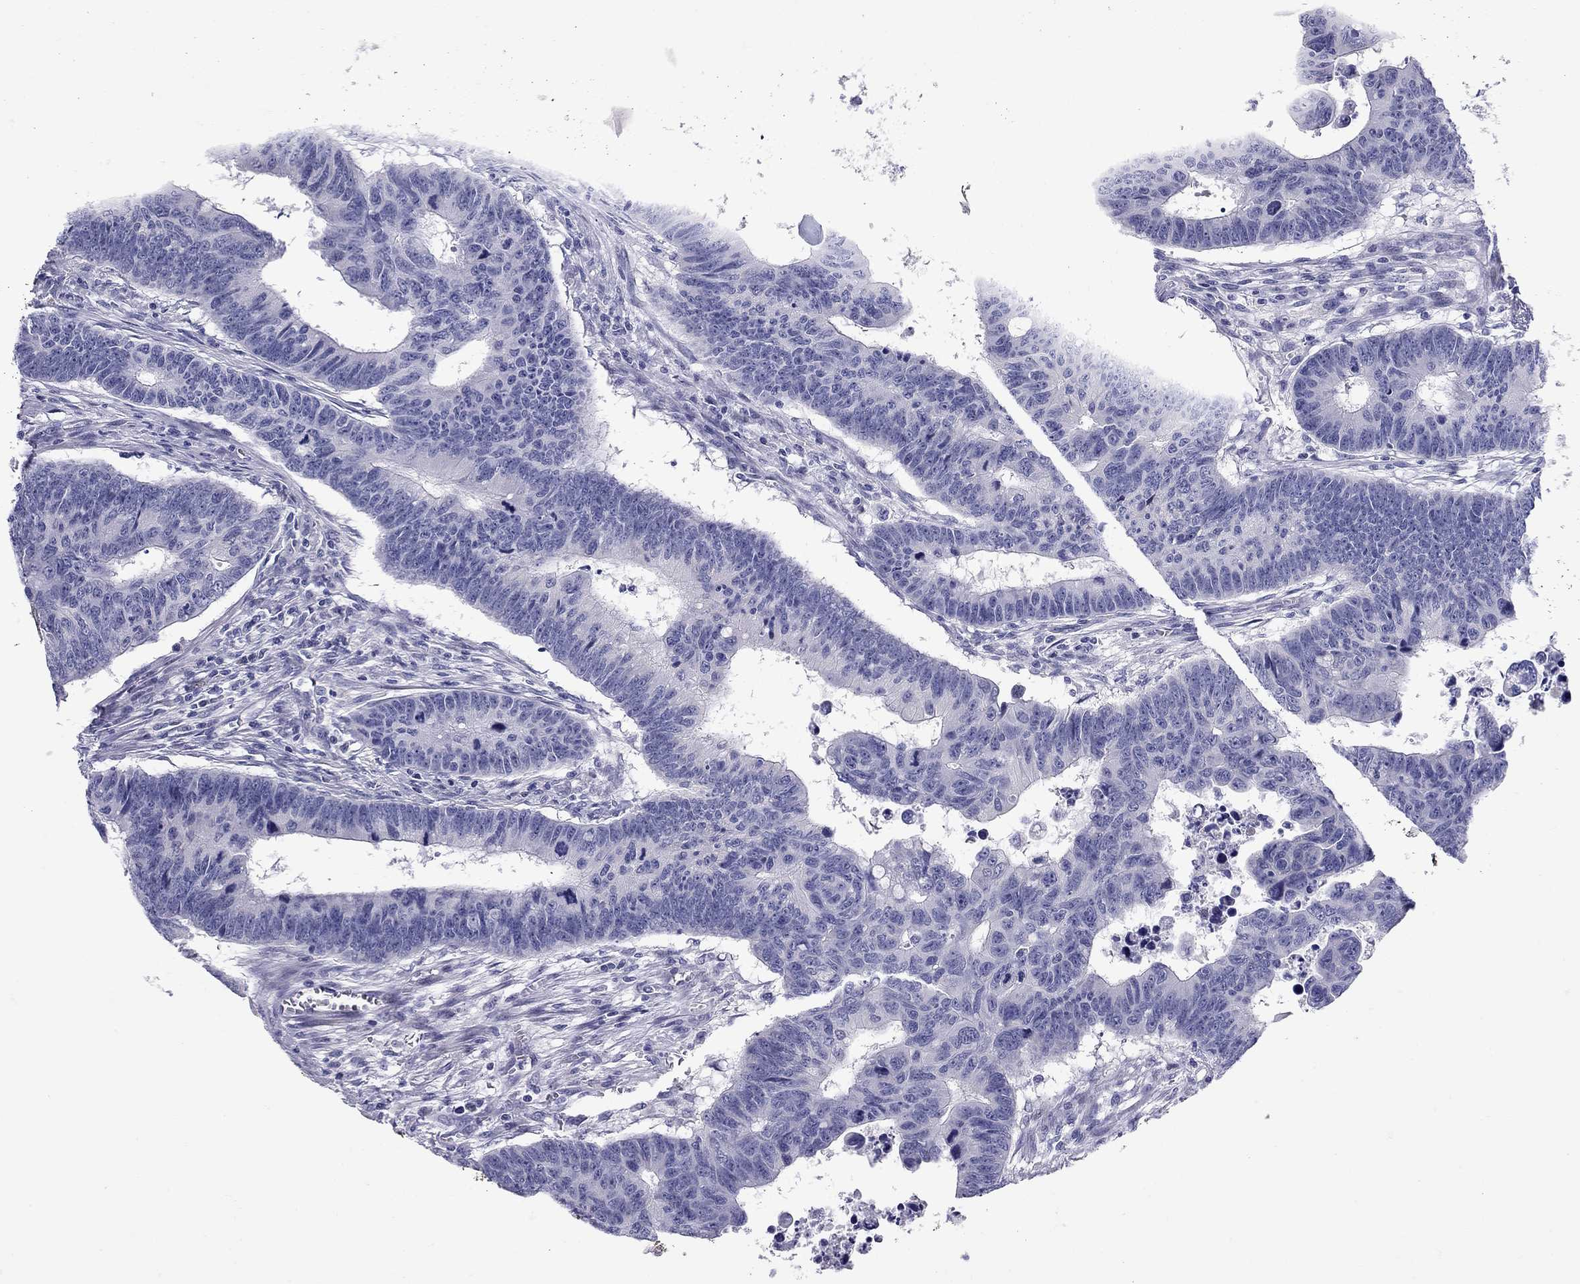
{"staining": {"intensity": "negative", "quantity": "none", "location": "none"}, "tissue": "colorectal cancer", "cell_type": "Tumor cells", "image_type": "cancer", "snomed": [{"axis": "morphology", "description": "Adenocarcinoma, NOS"}, {"axis": "topography", "description": "Appendix"}, {"axis": "topography", "description": "Colon"}, {"axis": "topography", "description": "Cecum"}, {"axis": "topography", "description": "Colon asc"}], "caption": "The histopathology image reveals no significant expression in tumor cells of adenocarcinoma (colorectal).", "gene": "C8orf88", "patient": {"sex": "female", "age": 85}}